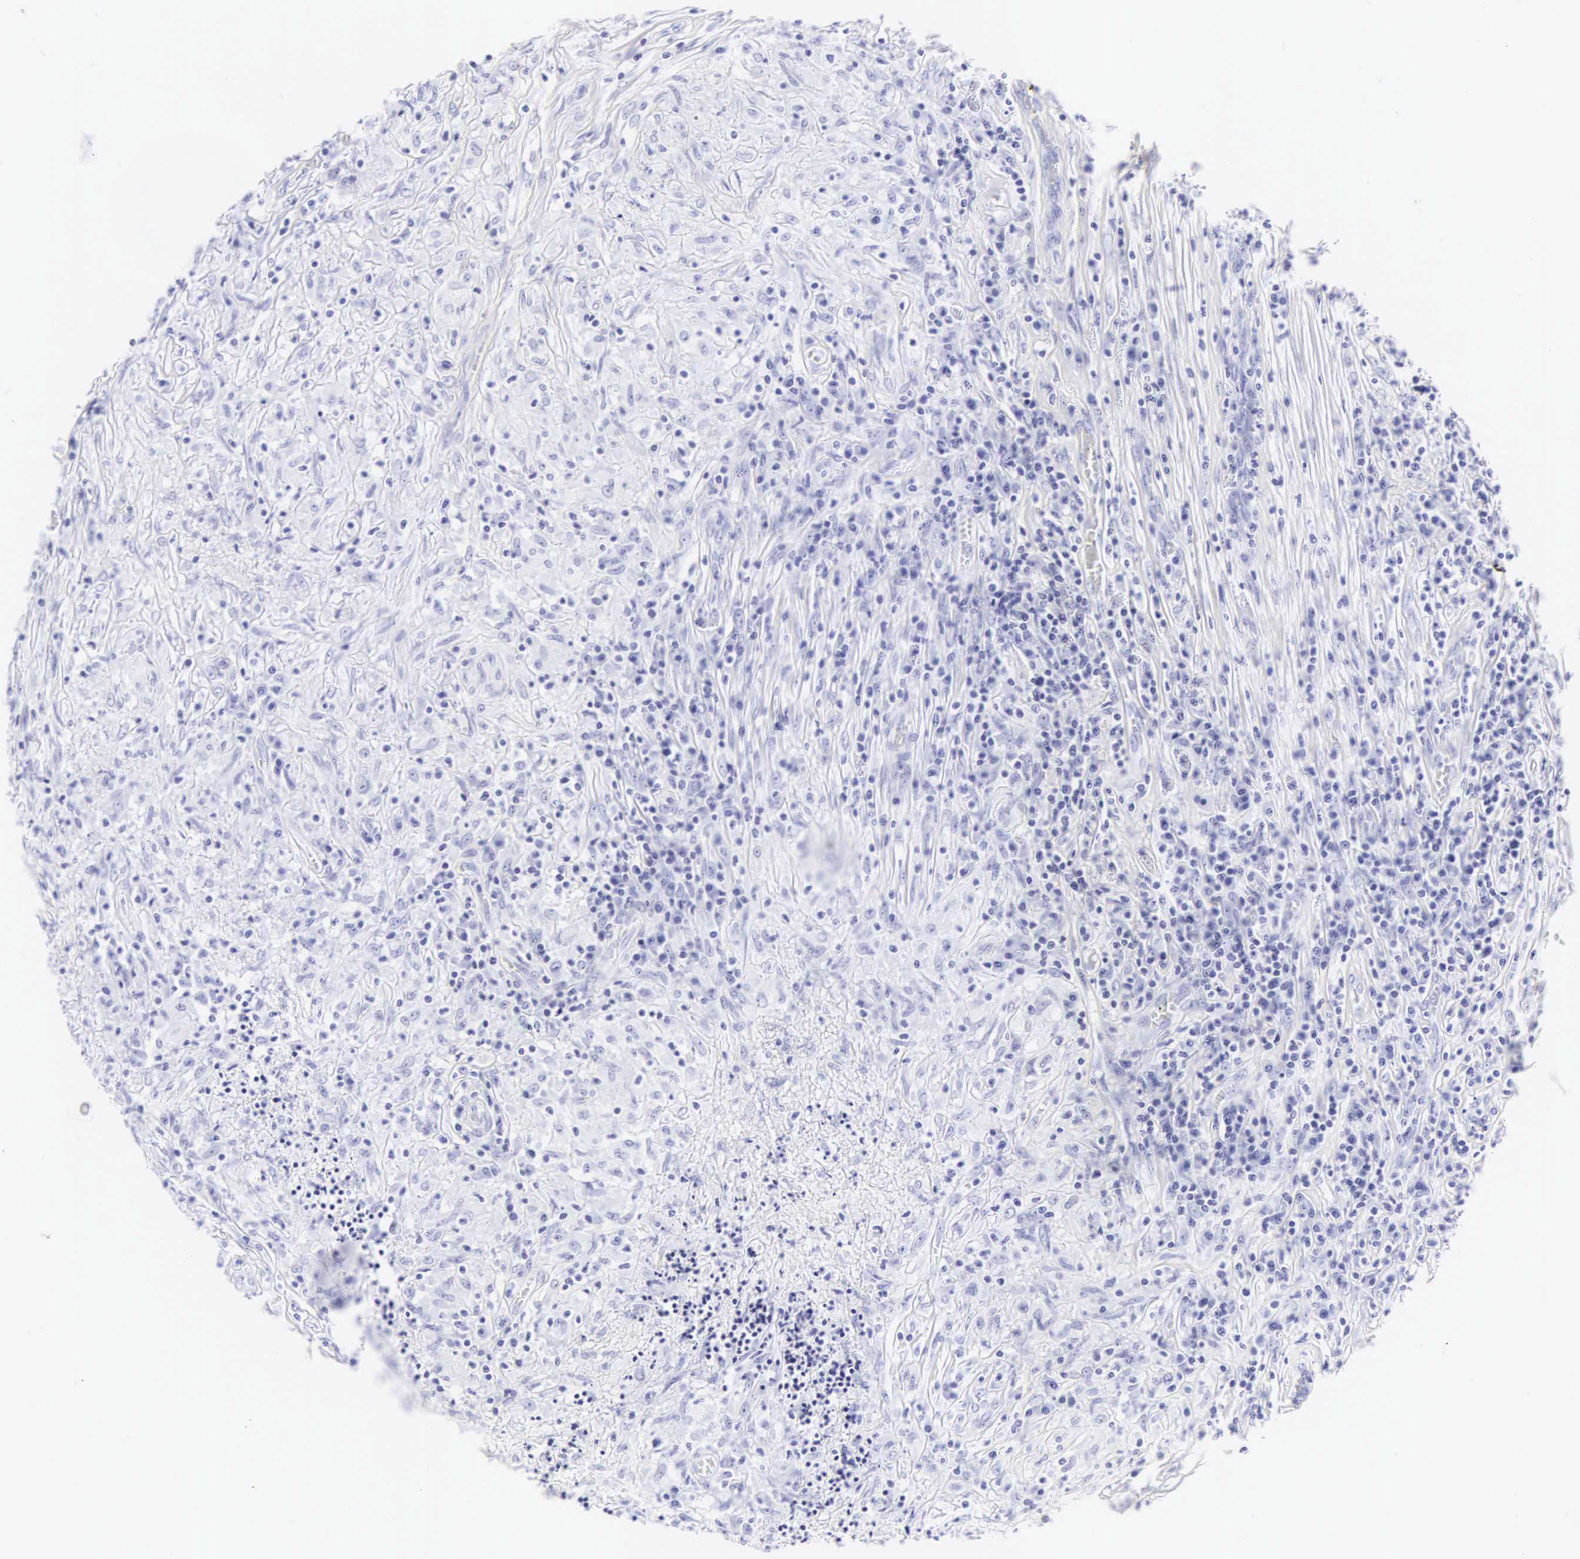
{"staining": {"intensity": "negative", "quantity": "none", "location": "none"}, "tissue": "testis cancer", "cell_type": "Tumor cells", "image_type": "cancer", "snomed": [{"axis": "morphology", "description": "Seminoma, NOS"}, {"axis": "topography", "description": "Testis"}], "caption": "Immunohistochemical staining of human testis seminoma shows no significant expression in tumor cells.", "gene": "CGB3", "patient": {"sex": "male", "age": 34}}